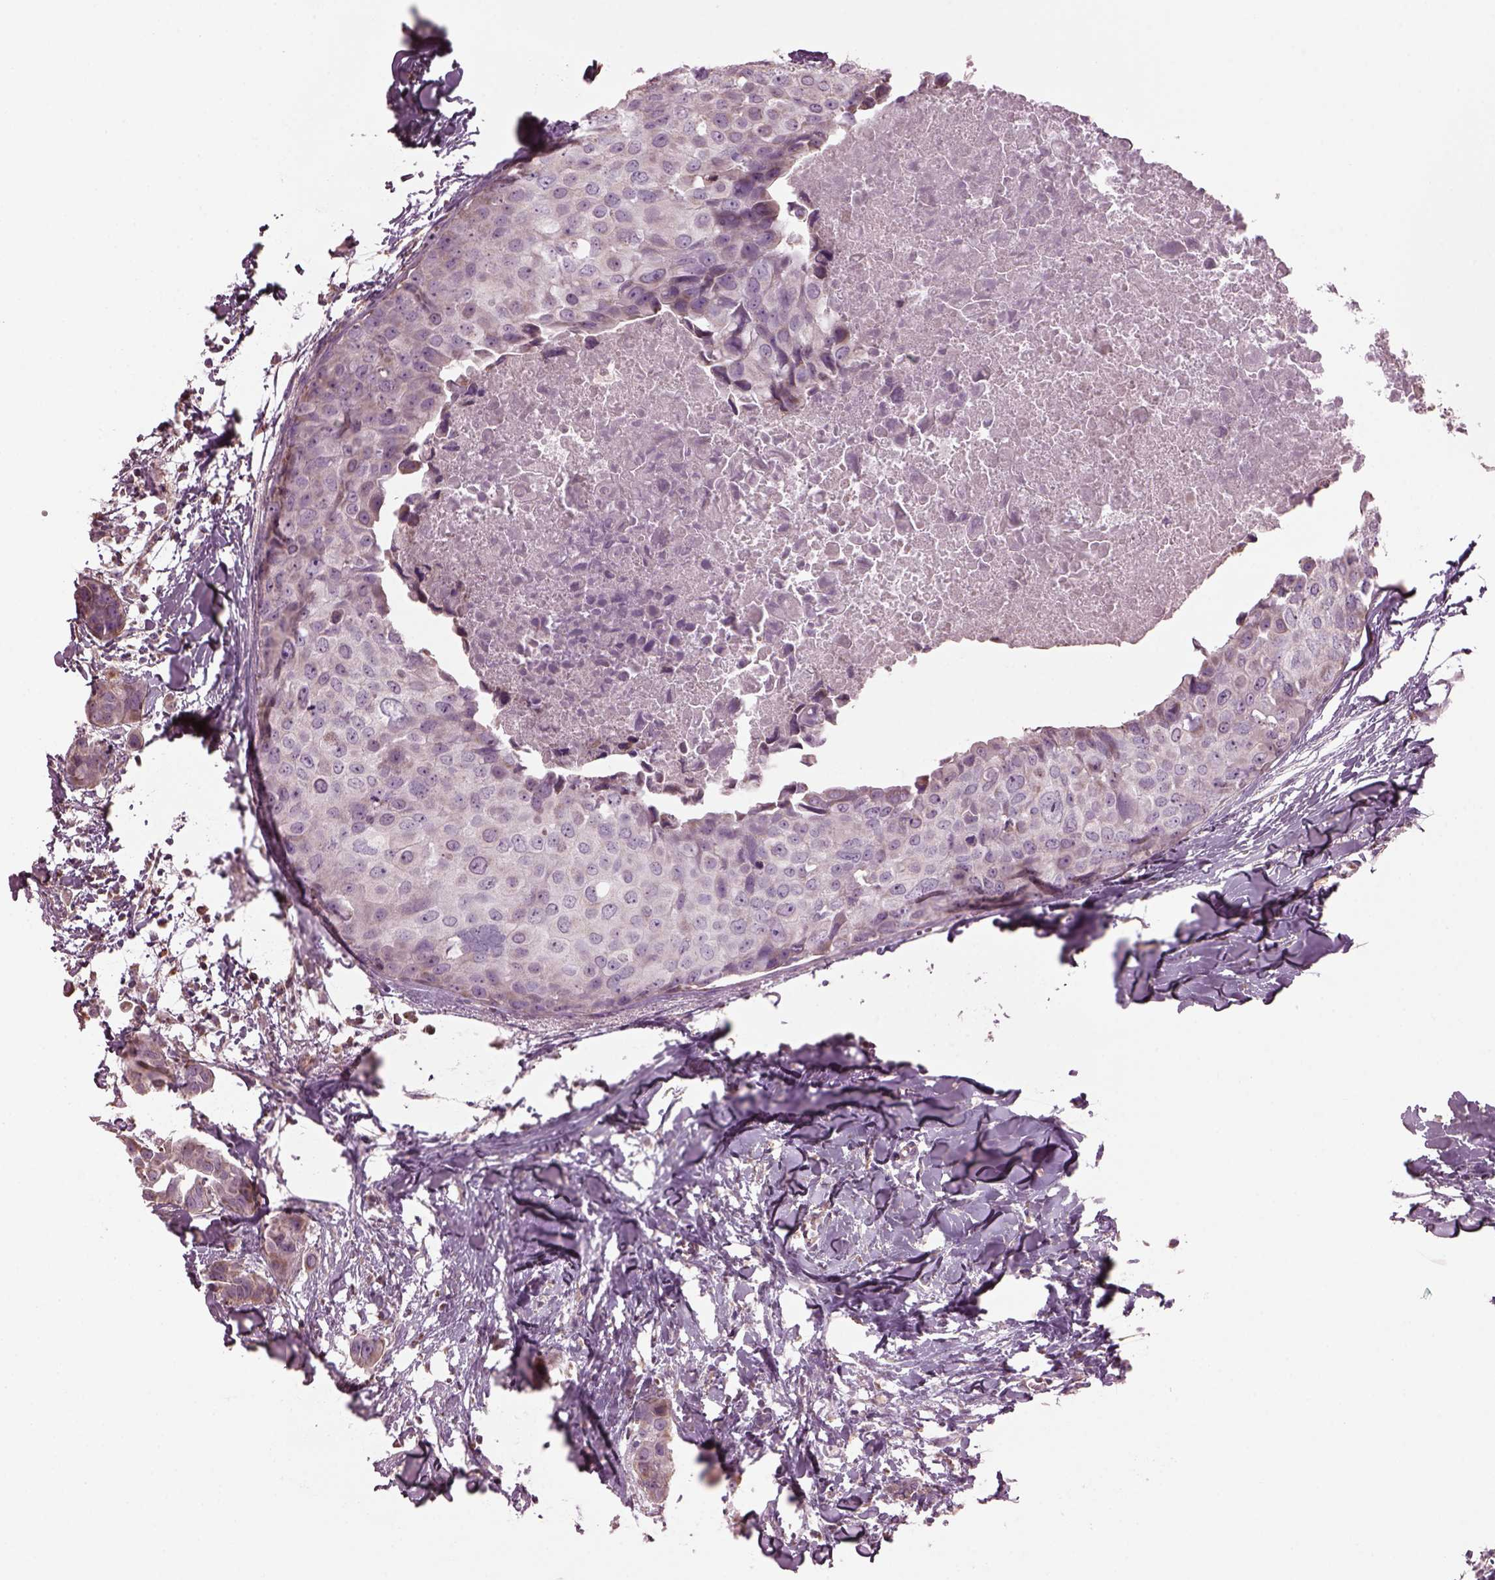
{"staining": {"intensity": "negative", "quantity": "none", "location": "none"}, "tissue": "breast cancer", "cell_type": "Tumor cells", "image_type": "cancer", "snomed": [{"axis": "morphology", "description": "Duct carcinoma"}, {"axis": "topography", "description": "Breast"}], "caption": "Breast cancer (intraductal carcinoma) was stained to show a protein in brown. There is no significant positivity in tumor cells. (Immunohistochemistry, brightfield microscopy, high magnification).", "gene": "SPATA7", "patient": {"sex": "female", "age": 38}}